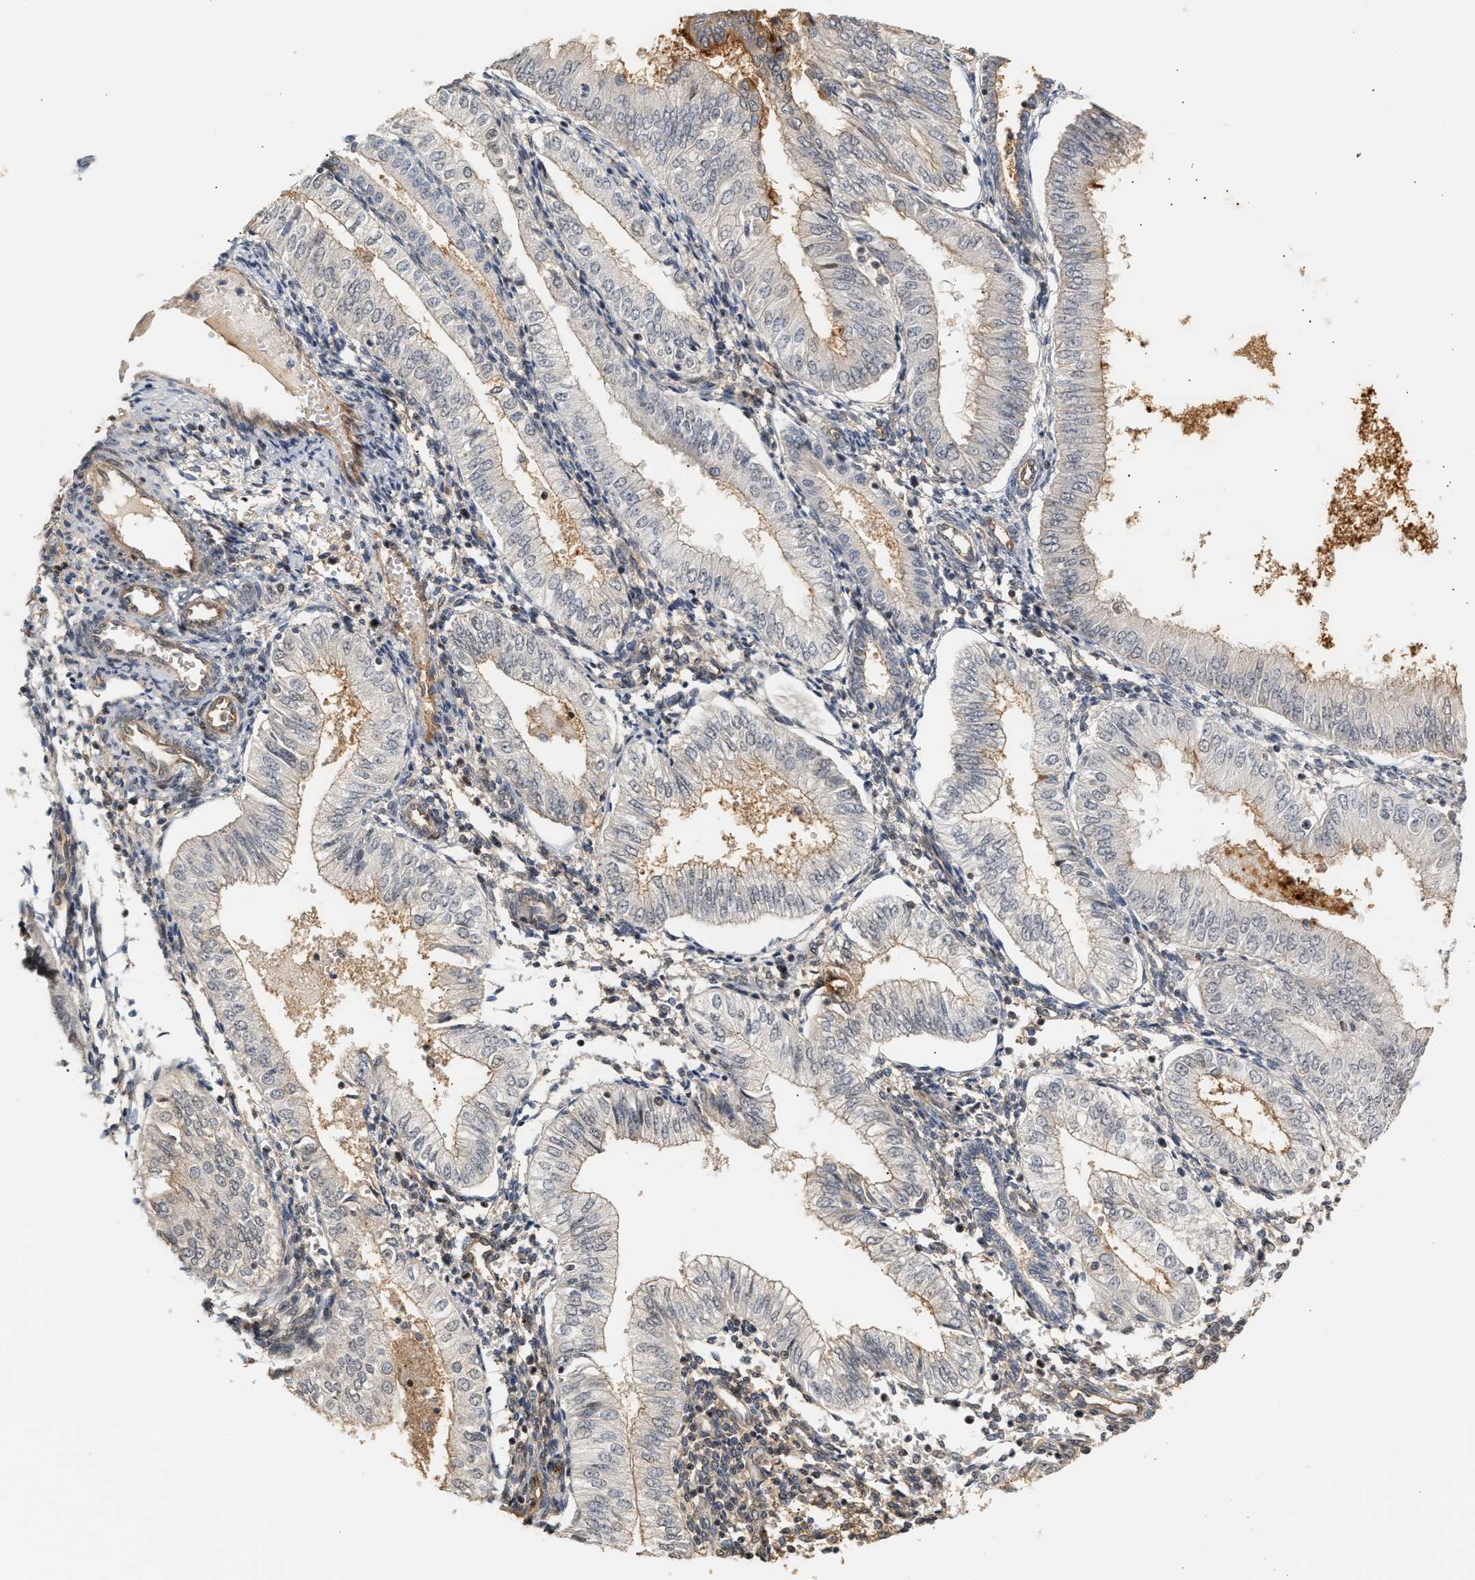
{"staining": {"intensity": "negative", "quantity": "none", "location": "none"}, "tissue": "endometrial cancer", "cell_type": "Tumor cells", "image_type": "cancer", "snomed": [{"axis": "morphology", "description": "Adenocarcinoma, NOS"}, {"axis": "topography", "description": "Endometrium"}], "caption": "This is an IHC micrograph of endometrial adenocarcinoma. There is no positivity in tumor cells.", "gene": "PLXND1", "patient": {"sex": "female", "age": 53}}